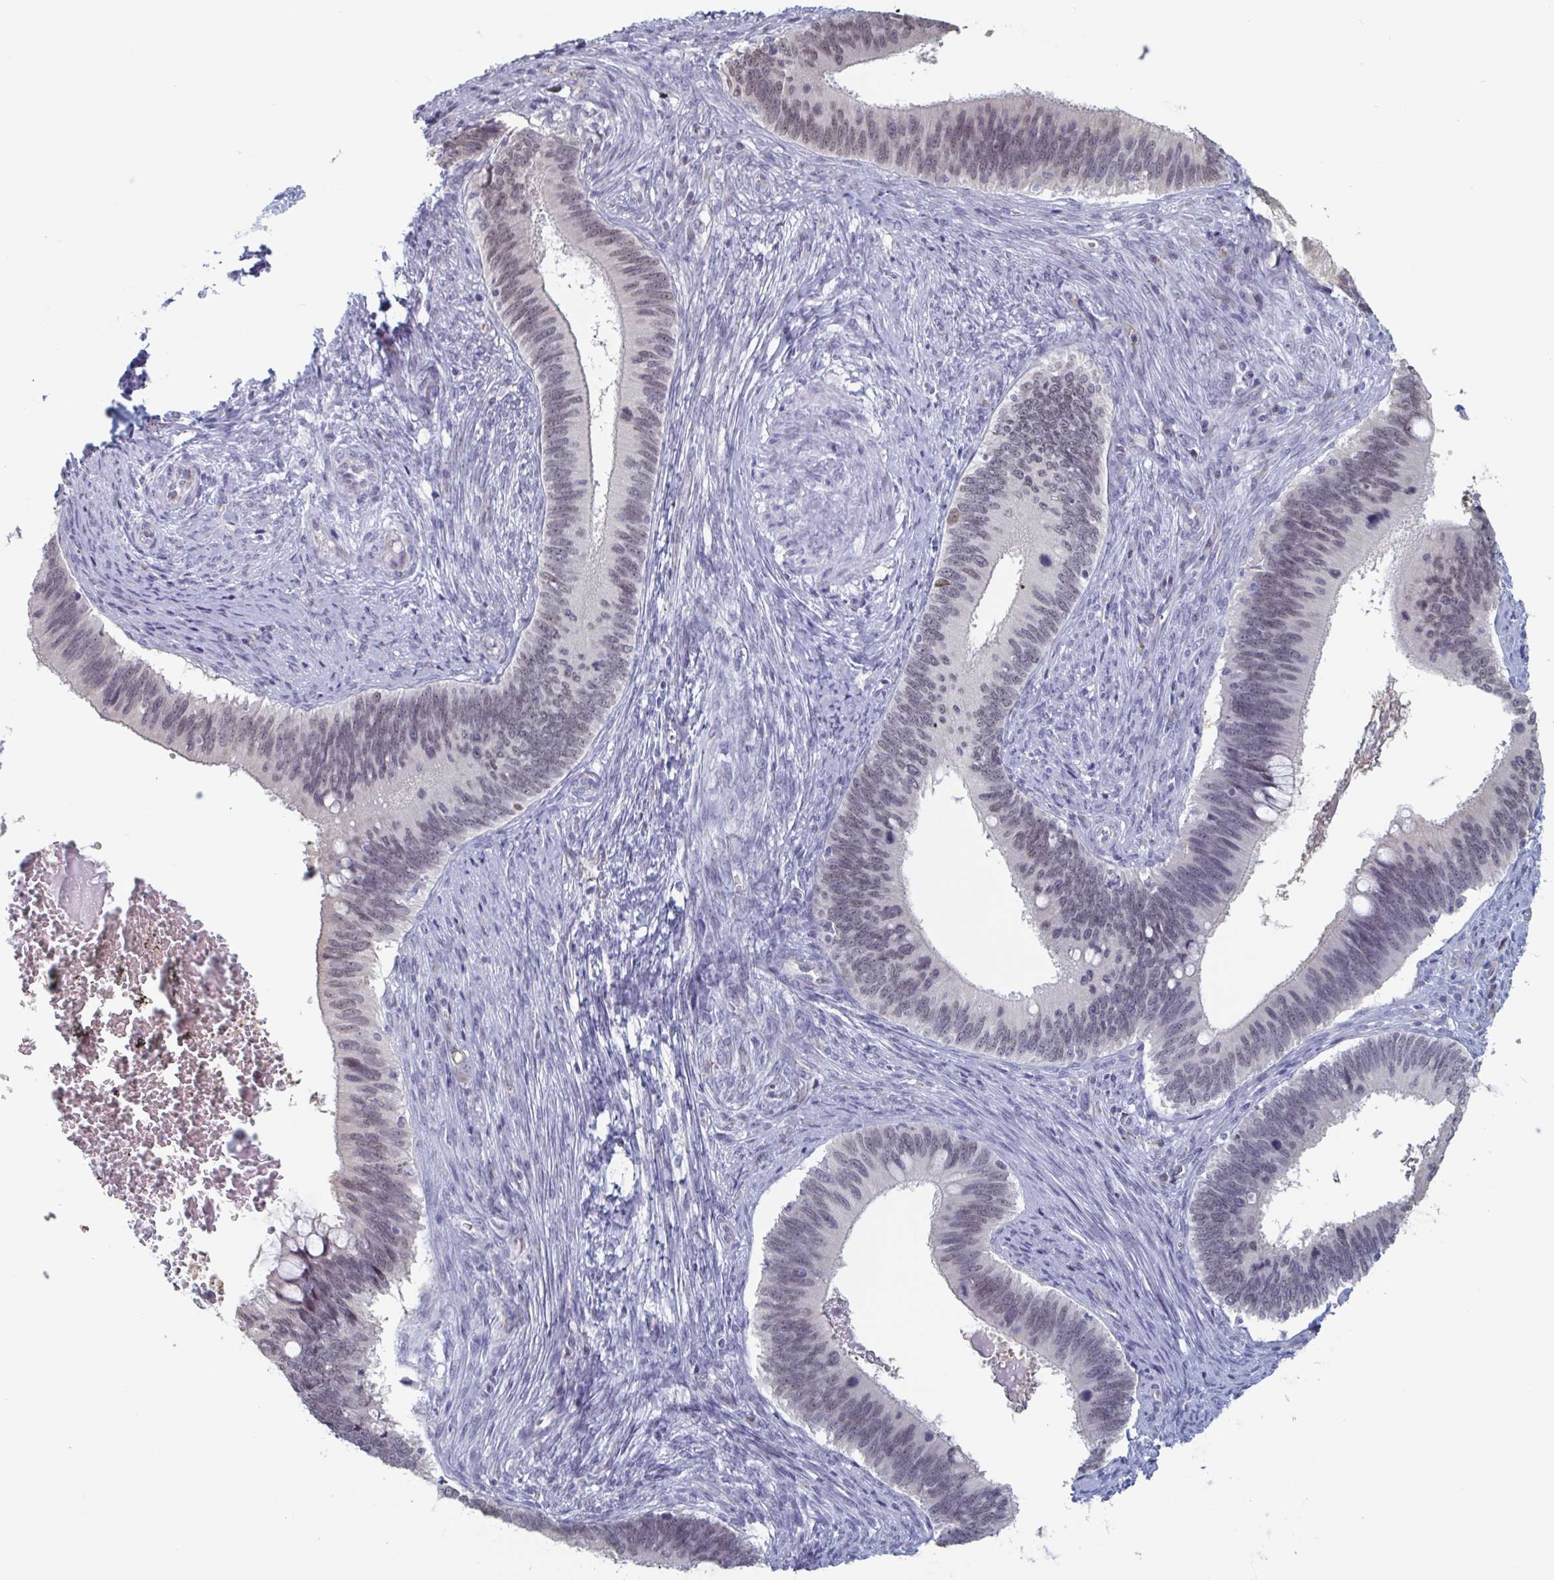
{"staining": {"intensity": "negative", "quantity": "none", "location": "none"}, "tissue": "cervical cancer", "cell_type": "Tumor cells", "image_type": "cancer", "snomed": [{"axis": "morphology", "description": "Adenocarcinoma, NOS"}, {"axis": "topography", "description": "Cervix"}], "caption": "This is an immunohistochemistry micrograph of cervical cancer (adenocarcinoma). There is no expression in tumor cells.", "gene": "FOXA1", "patient": {"sex": "female", "age": 42}}